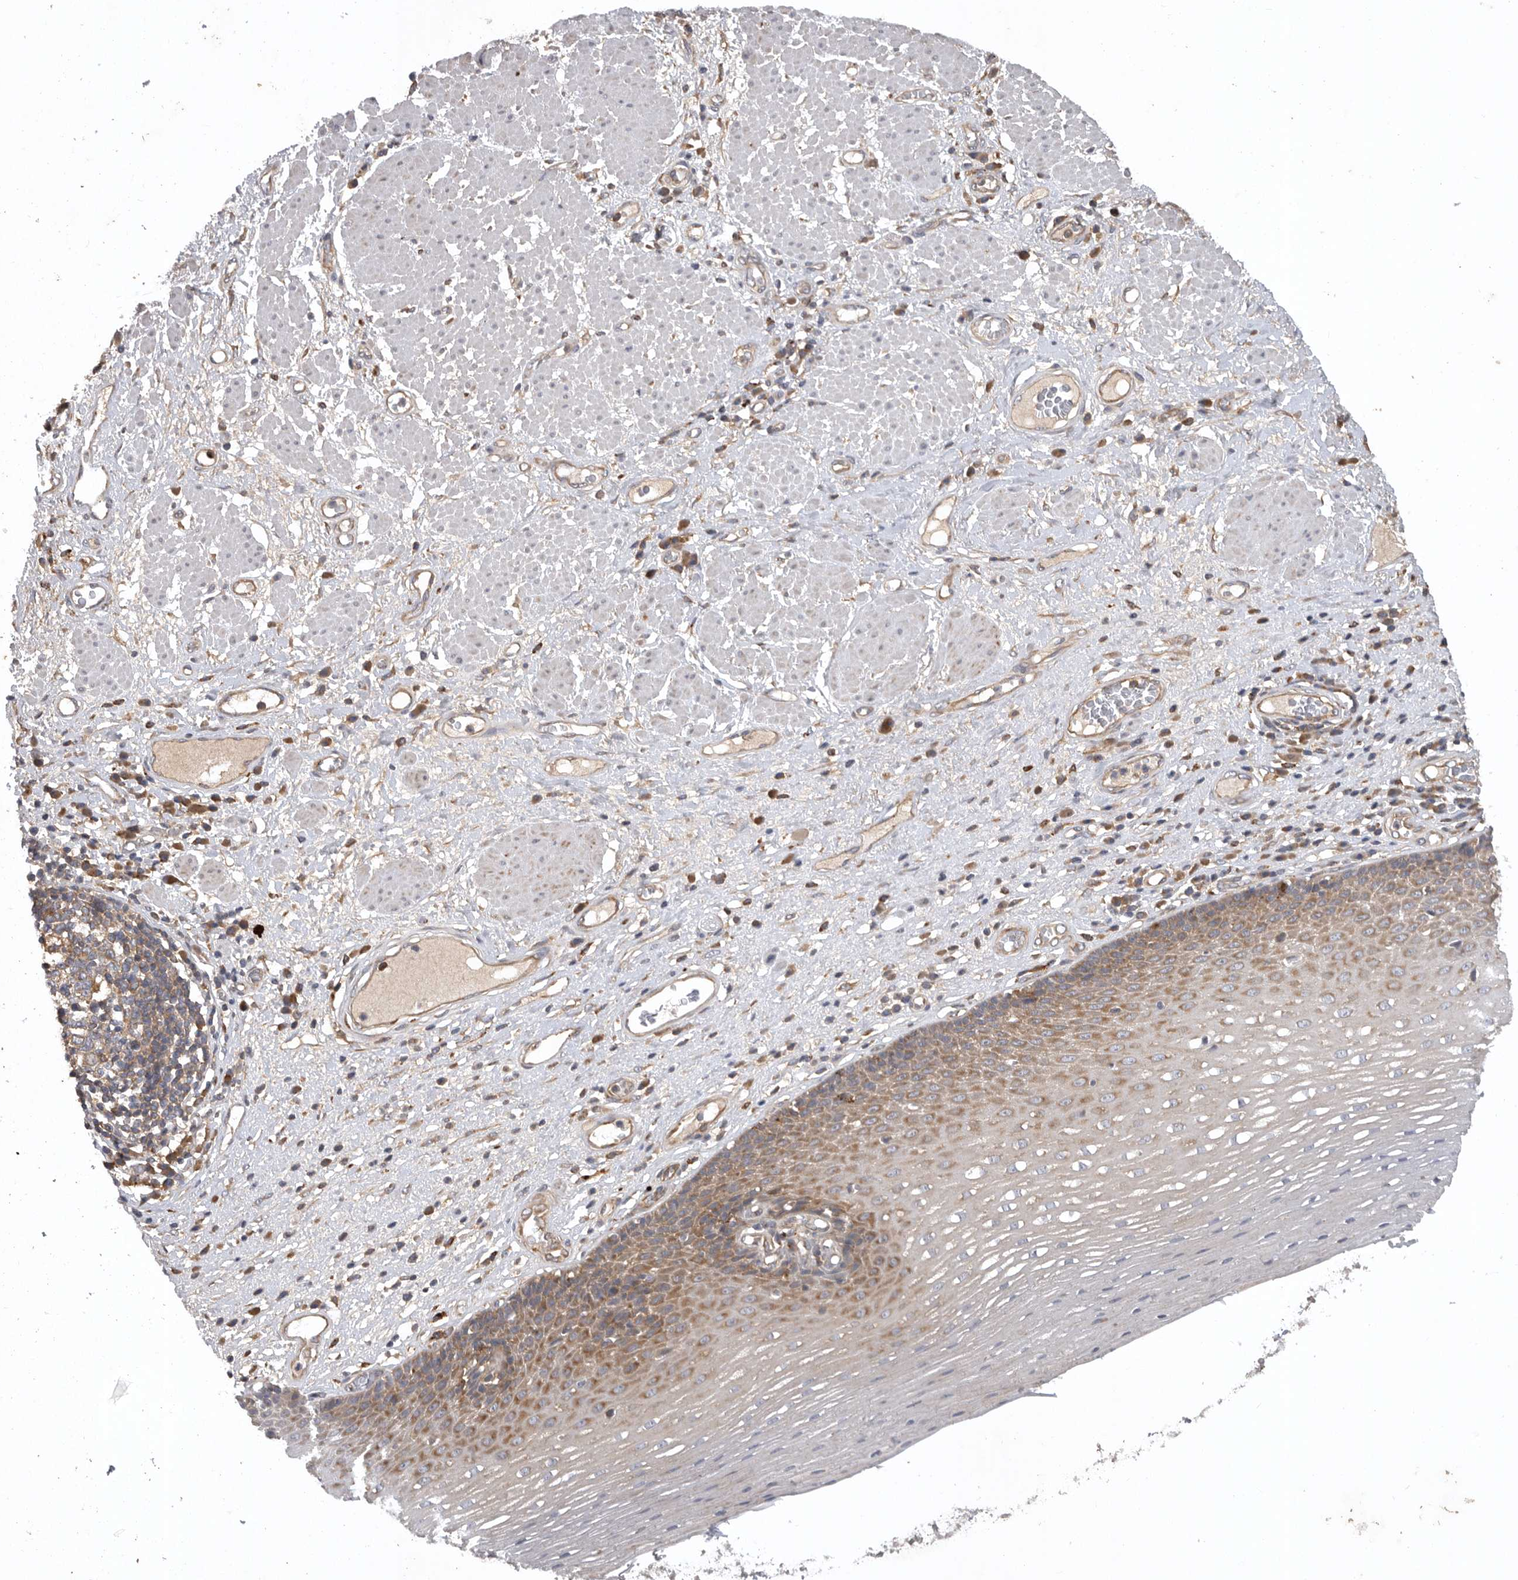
{"staining": {"intensity": "moderate", "quantity": "25%-75%", "location": "cytoplasmic/membranous"}, "tissue": "esophagus", "cell_type": "Squamous epithelial cells", "image_type": "normal", "snomed": [{"axis": "morphology", "description": "Normal tissue, NOS"}, {"axis": "morphology", "description": "Adenocarcinoma, NOS"}, {"axis": "topography", "description": "Esophagus"}], "caption": "Esophagus stained with DAB IHC demonstrates medium levels of moderate cytoplasmic/membranous expression in about 25%-75% of squamous epithelial cells.", "gene": "C1orf109", "patient": {"sex": "male", "age": 62}}